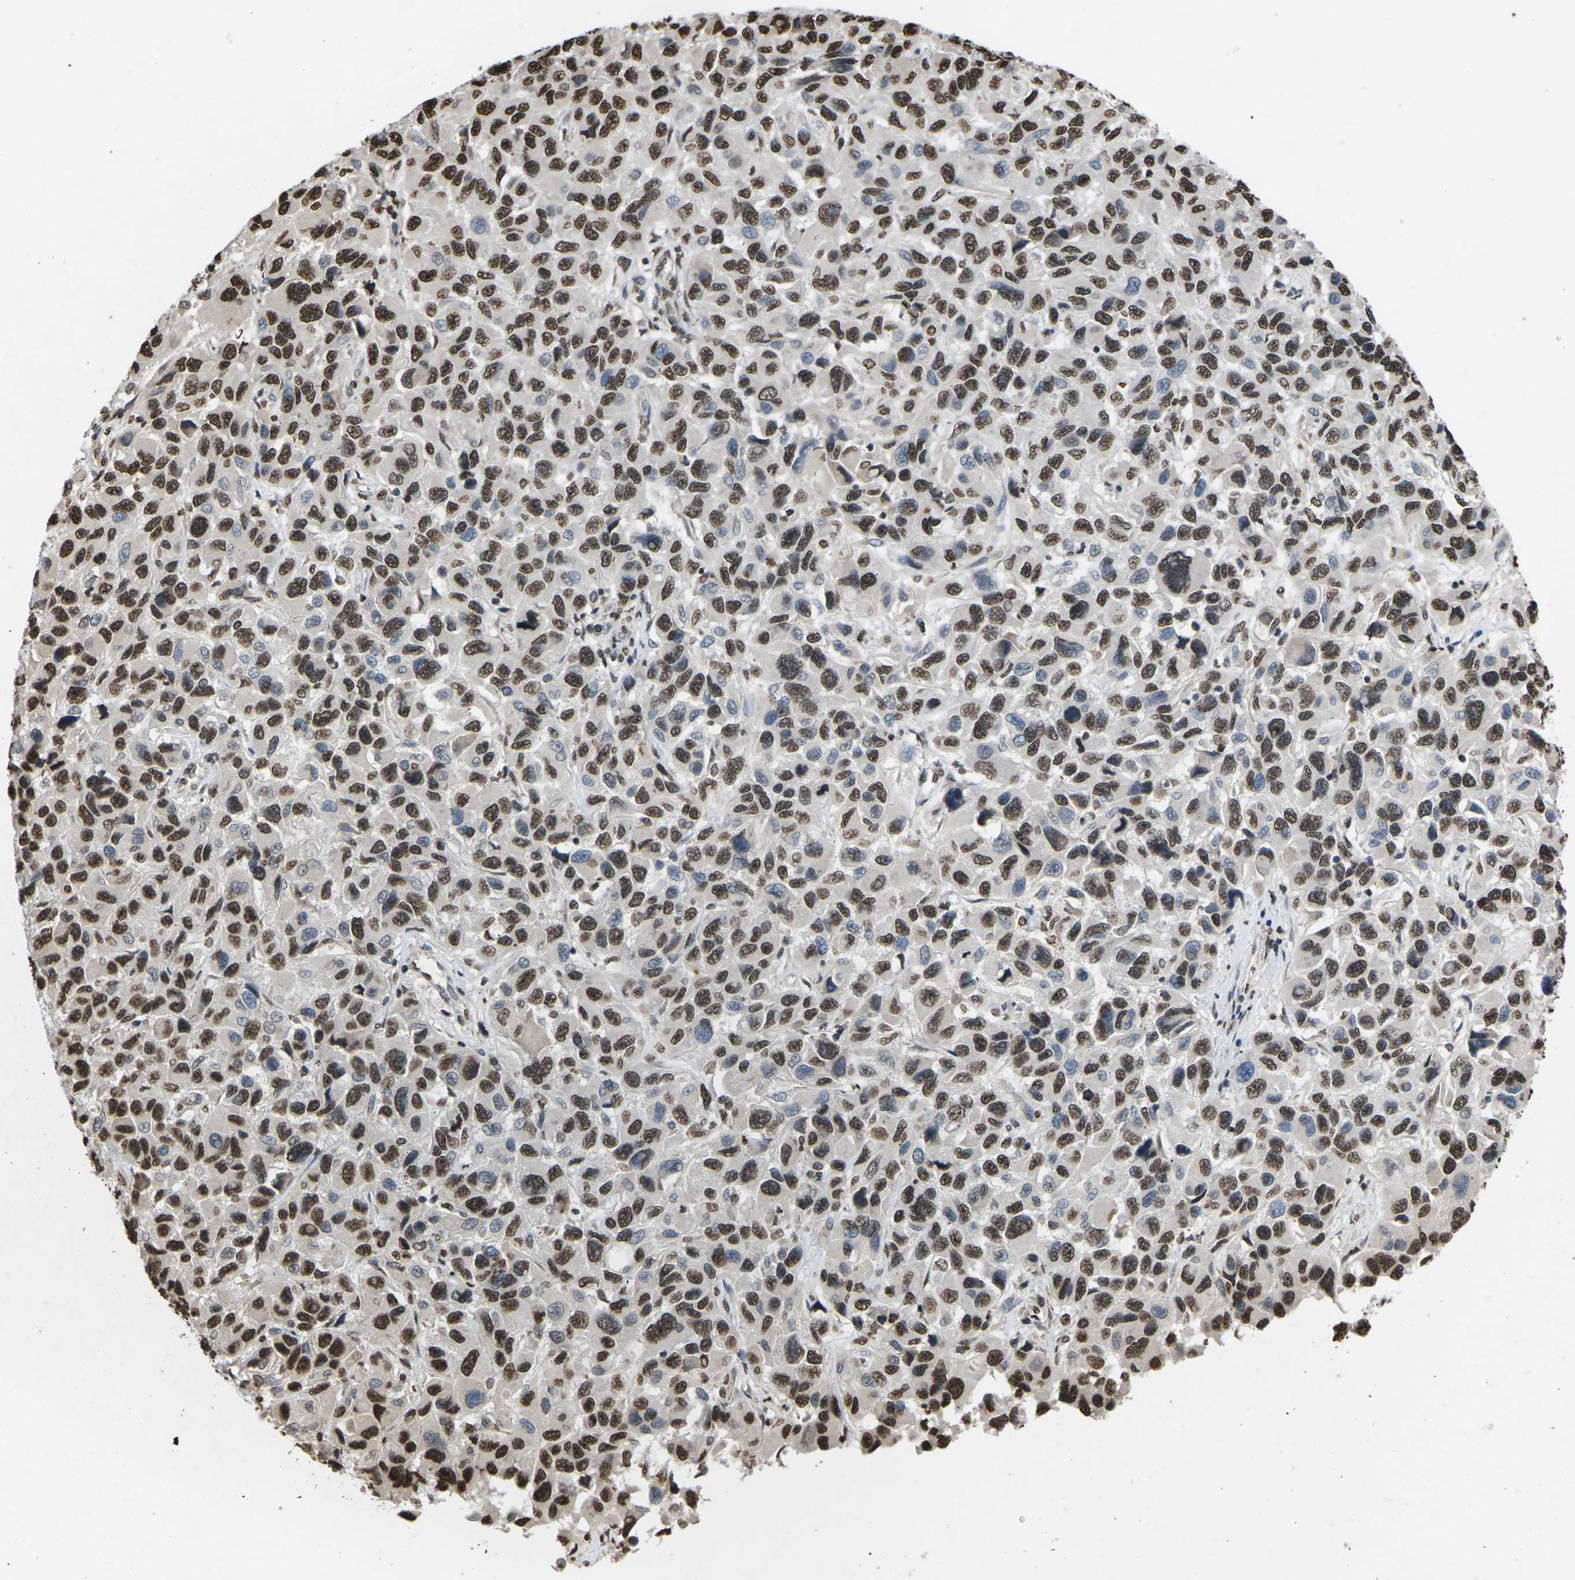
{"staining": {"intensity": "strong", "quantity": ">75%", "location": "nuclear"}, "tissue": "melanoma", "cell_type": "Tumor cells", "image_type": "cancer", "snomed": [{"axis": "morphology", "description": "Malignant melanoma, NOS"}, {"axis": "topography", "description": "Skin"}], "caption": "High-power microscopy captured an IHC histopathology image of melanoma, revealing strong nuclear expression in approximately >75% of tumor cells.", "gene": "EMSY", "patient": {"sex": "male", "age": 53}}